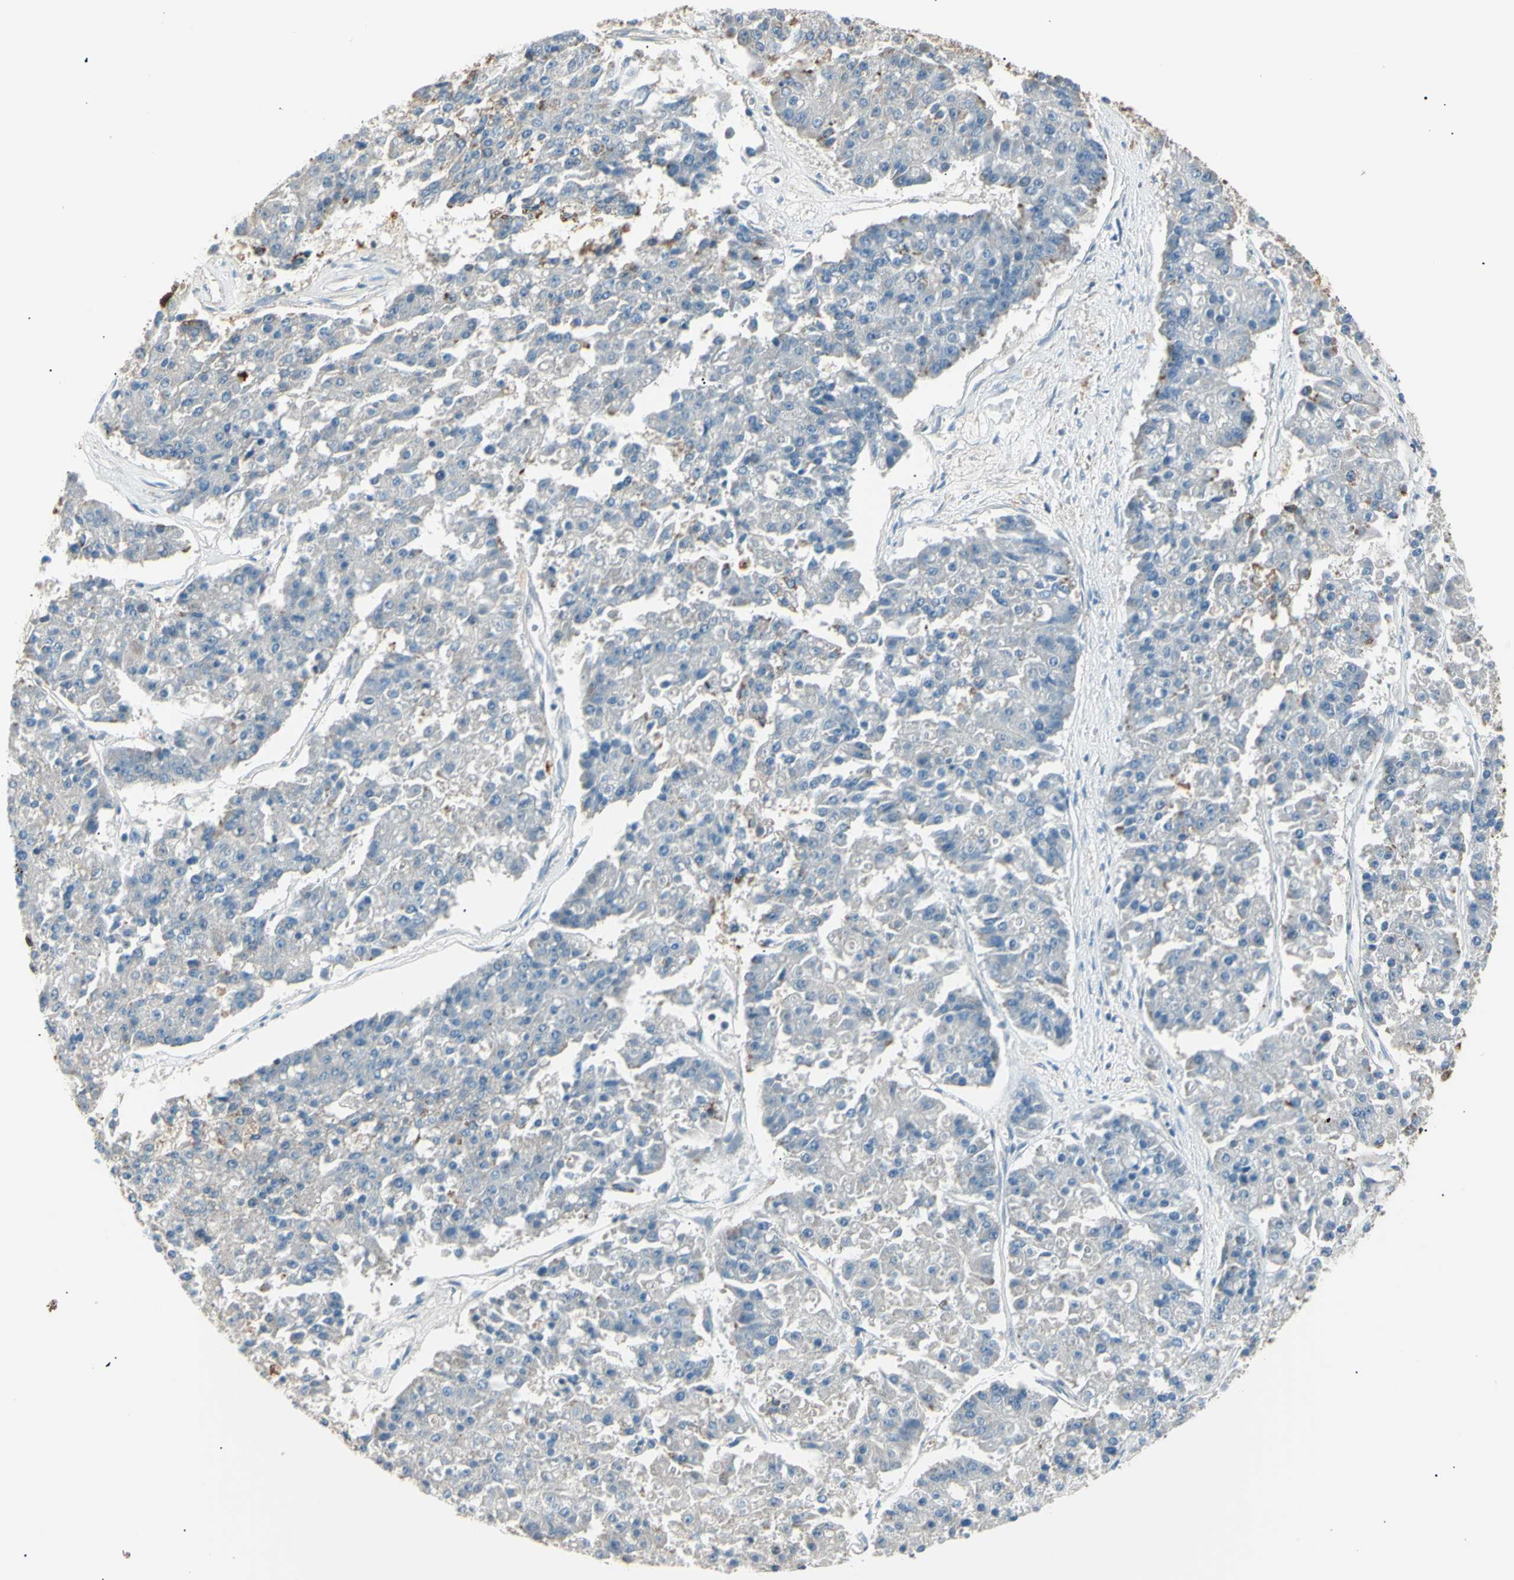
{"staining": {"intensity": "moderate", "quantity": "<25%", "location": "cytoplasmic/membranous"}, "tissue": "pancreatic cancer", "cell_type": "Tumor cells", "image_type": "cancer", "snomed": [{"axis": "morphology", "description": "Adenocarcinoma, NOS"}, {"axis": "topography", "description": "Pancreas"}], "caption": "DAB (3,3'-diaminobenzidine) immunohistochemical staining of pancreatic adenocarcinoma shows moderate cytoplasmic/membranous protein staining in about <25% of tumor cells.", "gene": "LHPP", "patient": {"sex": "male", "age": 50}}